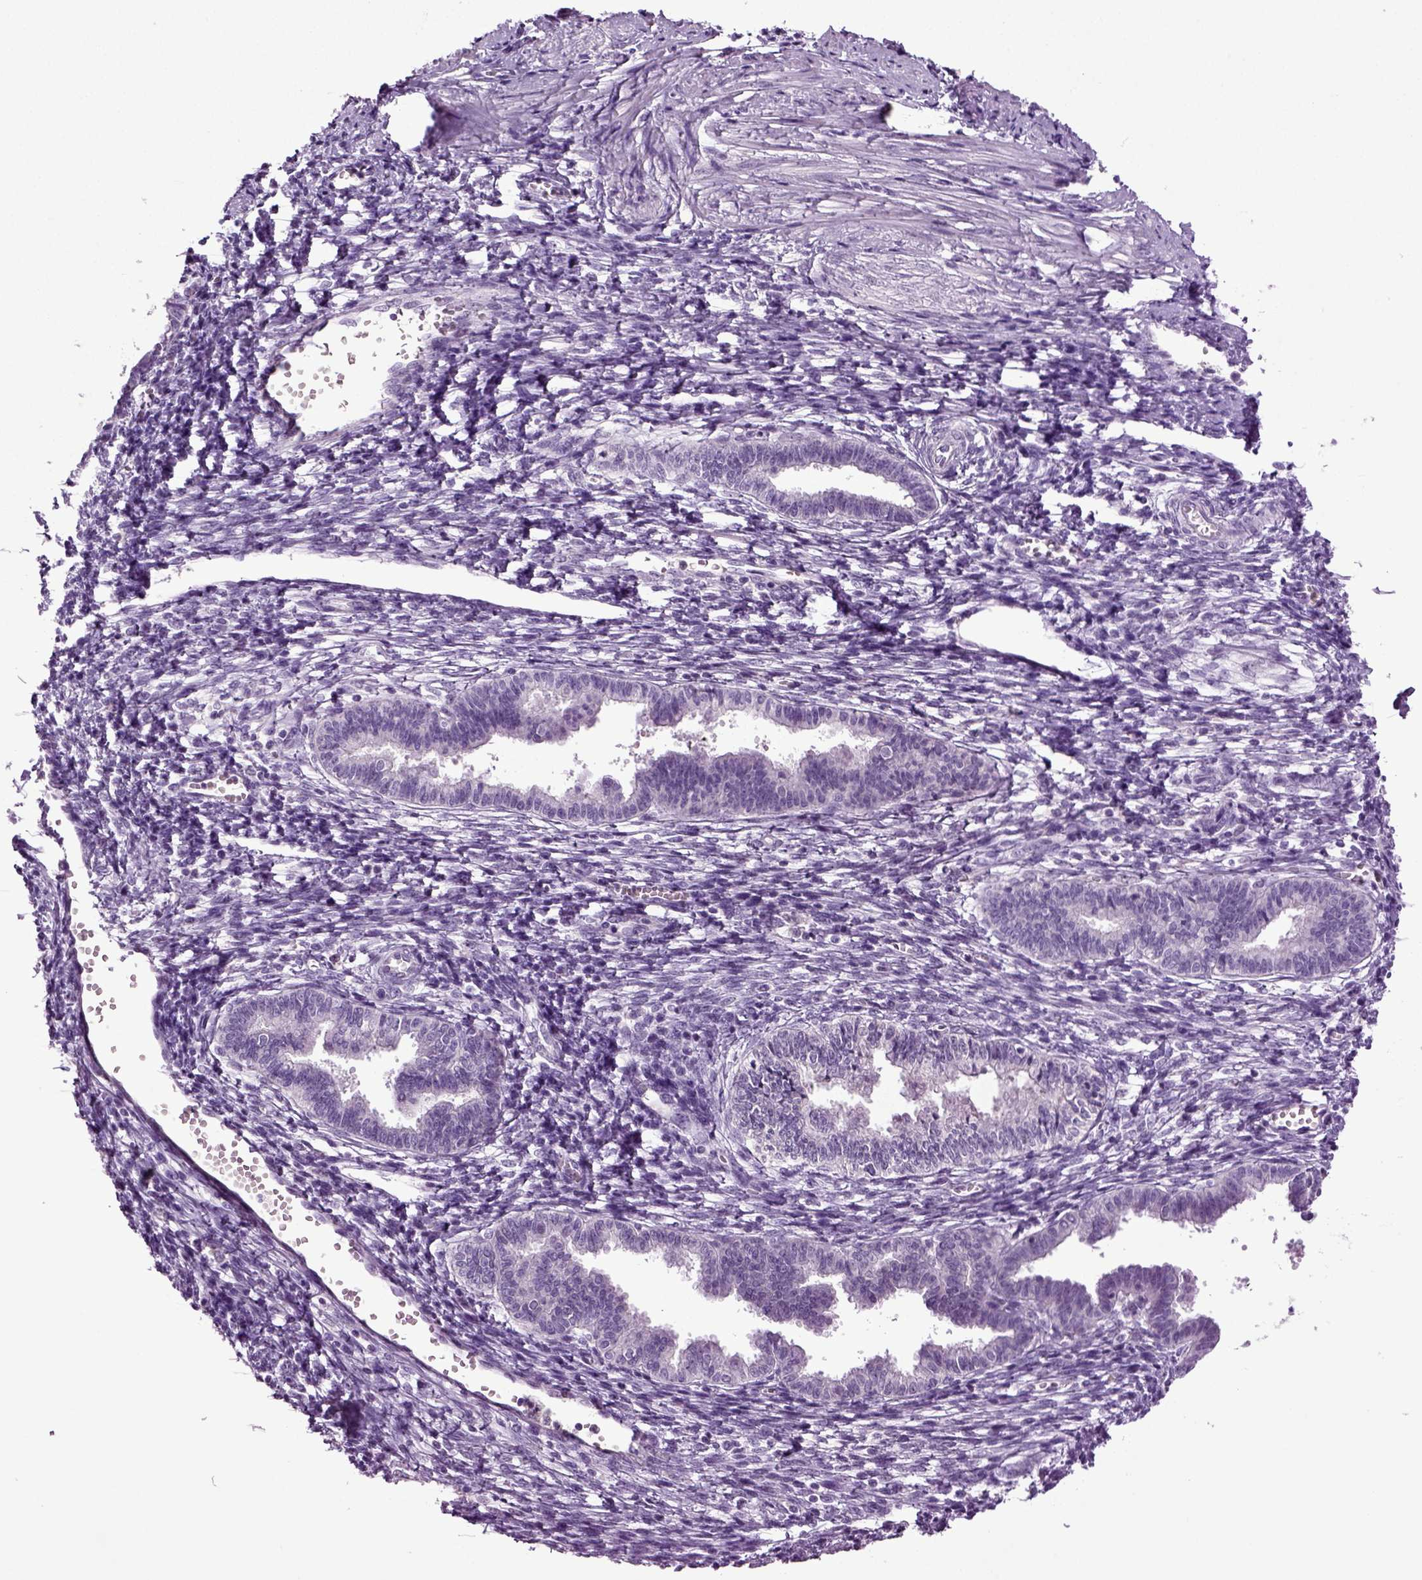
{"staining": {"intensity": "negative", "quantity": "none", "location": "none"}, "tissue": "endometrium", "cell_type": "Cells in endometrial stroma", "image_type": "normal", "snomed": [{"axis": "morphology", "description": "Normal tissue, NOS"}, {"axis": "topography", "description": "Cervix"}, {"axis": "topography", "description": "Endometrium"}], "caption": "High power microscopy histopathology image of an immunohistochemistry (IHC) micrograph of benign endometrium, revealing no significant expression in cells in endometrial stroma.", "gene": "FGF11", "patient": {"sex": "female", "age": 37}}